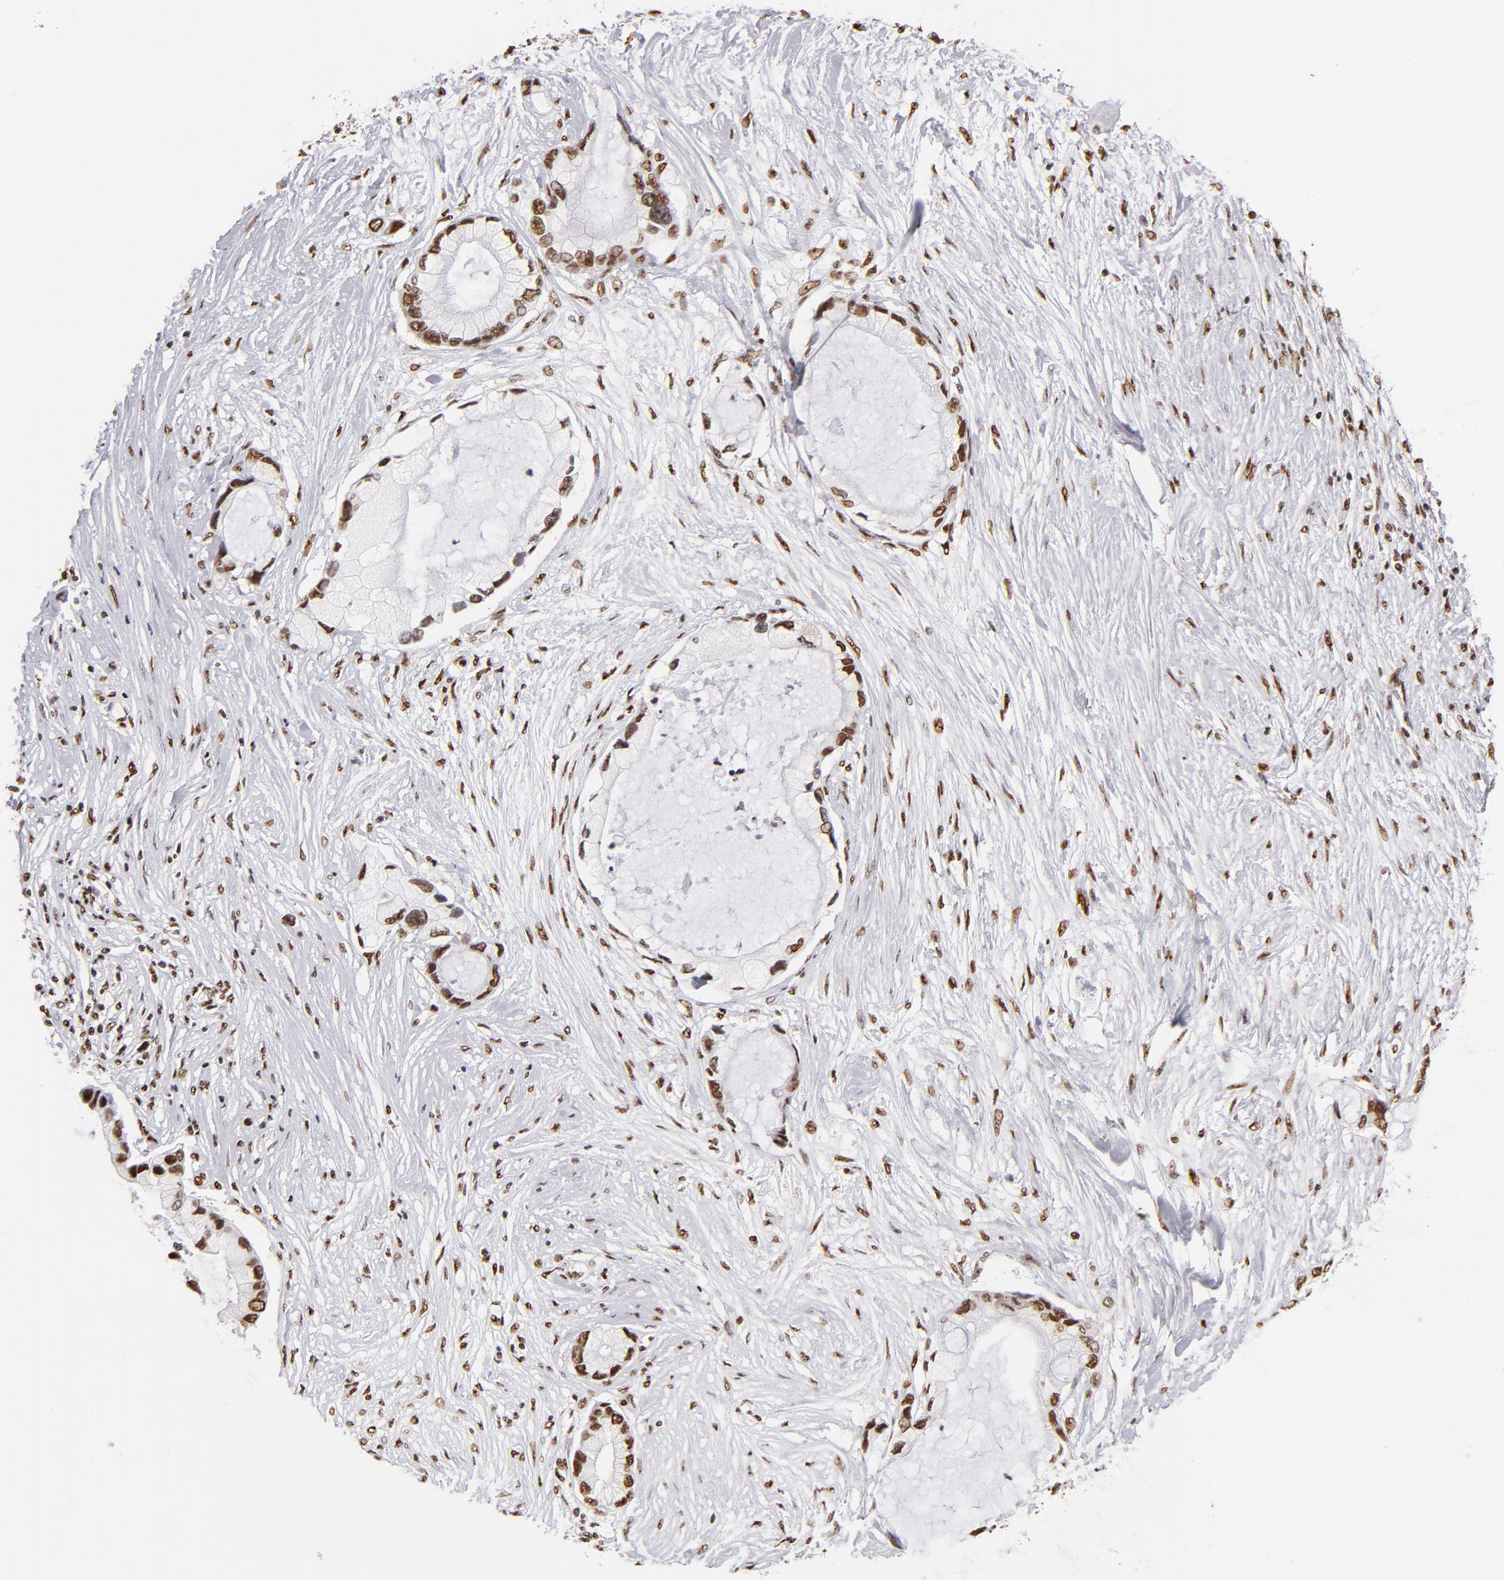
{"staining": {"intensity": "moderate", "quantity": ">75%", "location": "nuclear"}, "tissue": "pancreatic cancer", "cell_type": "Tumor cells", "image_type": "cancer", "snomed": [{"axis": "morphology", "description": "Adenocarcinoma, NOS"}, {"axis": "topography", "description": "Pancreas"}], "caption": "This photomicrograph demonstrates IHC staining of human adenocarcinoma (pancreatic), with medium moderate nuclear positivity in approximately >75% of tumor cells.", "gene": "MRE11", "patient": {"sex": "female", "age": 59}}